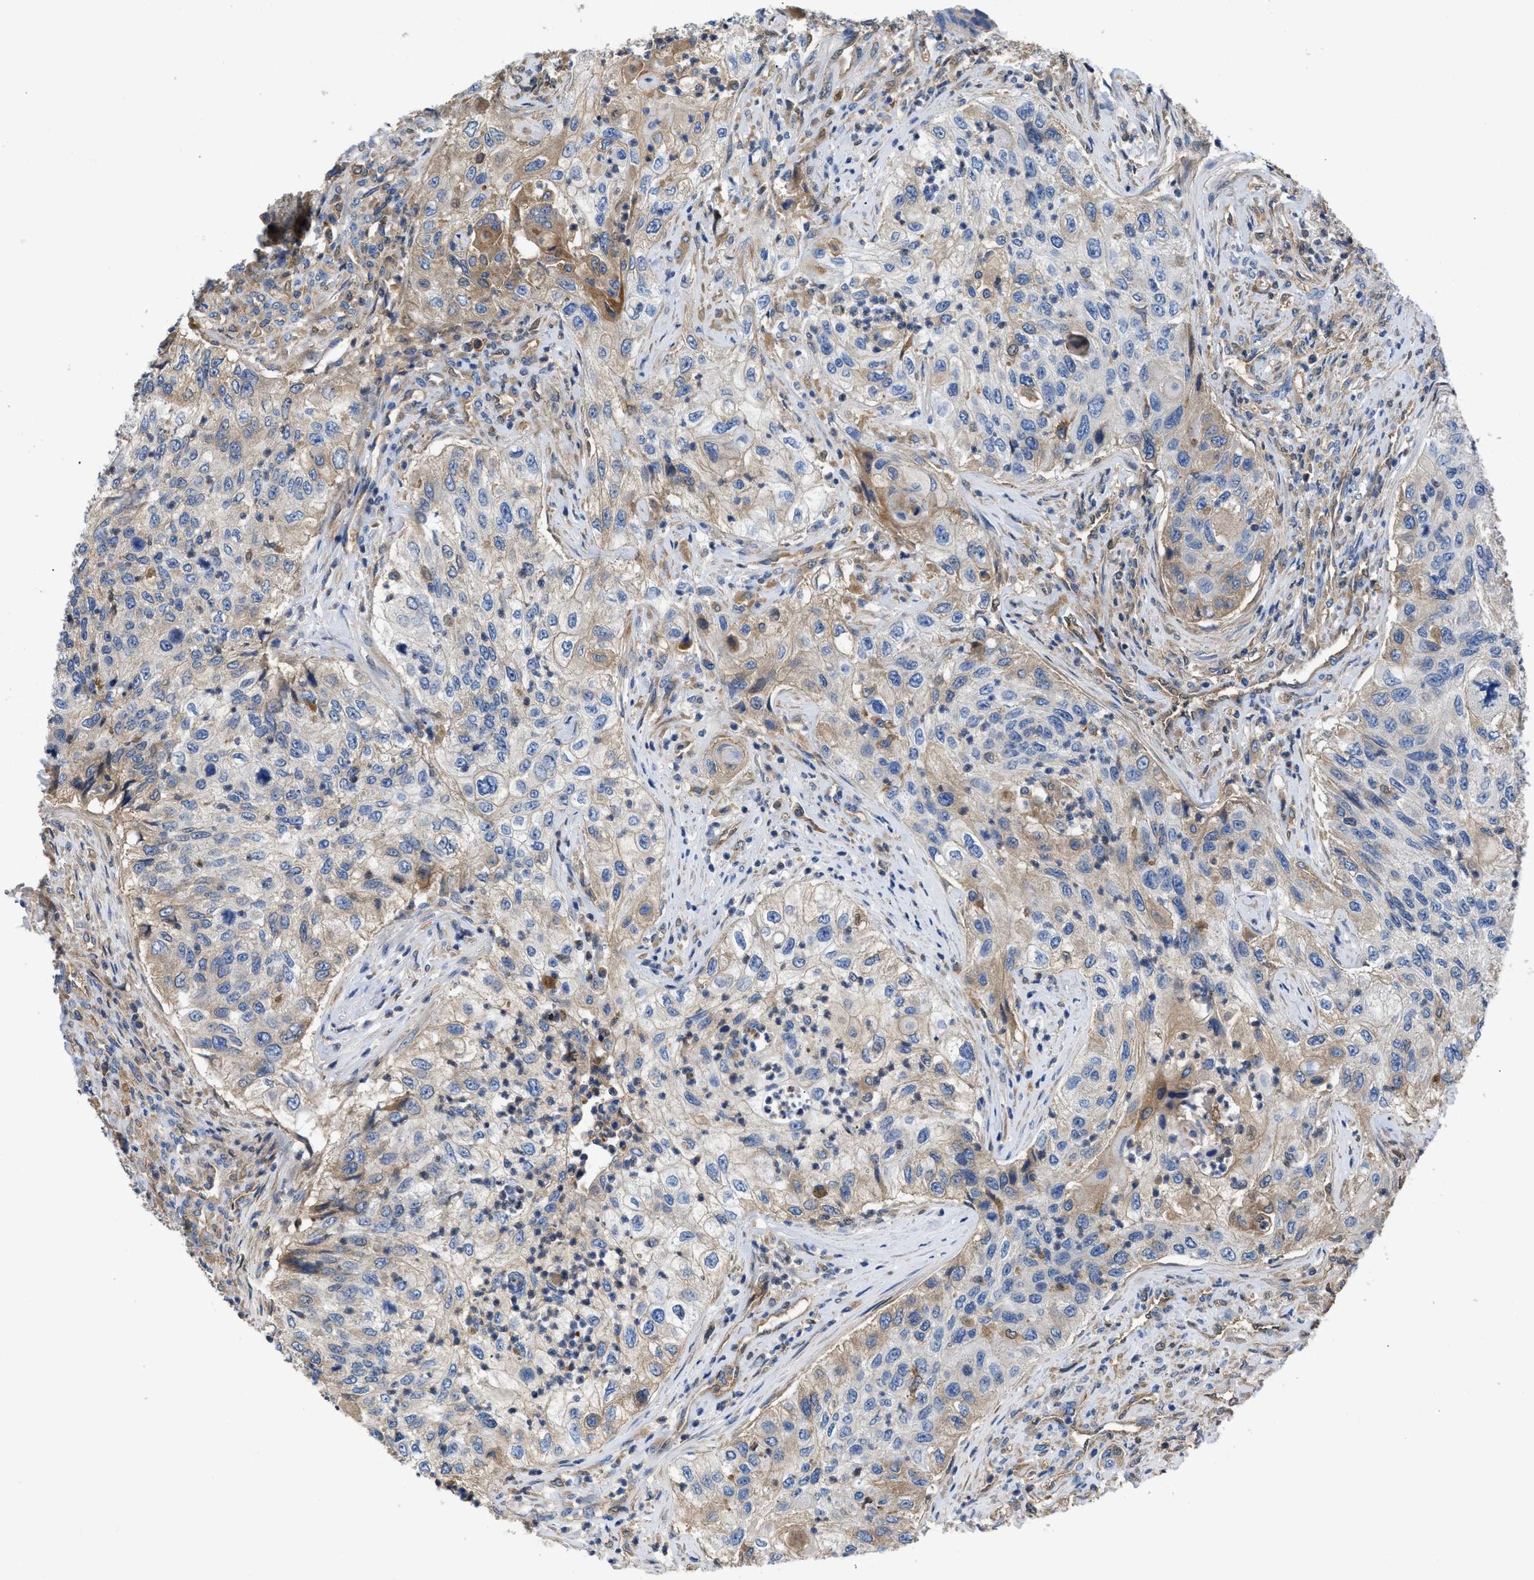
{"staining": {"intensity": "weak", "quantity": "<25%", "location": "cytoplasmic/membranous"}, "tissue": "urothelial cancer", "cell_type": "Tumor cells", "image_type": "cancer", "snomed": [{"axis": "morphology", "description": "Urothelial carcinoma, High grade"}, {"axis": "topography", "description": "Urinary bladder"}], "caption": "Tumor cells show no significant protein expression in urothelial cancer.", "gene": "SERPINA6", "patient": {"sex": "female", "age": 60}}